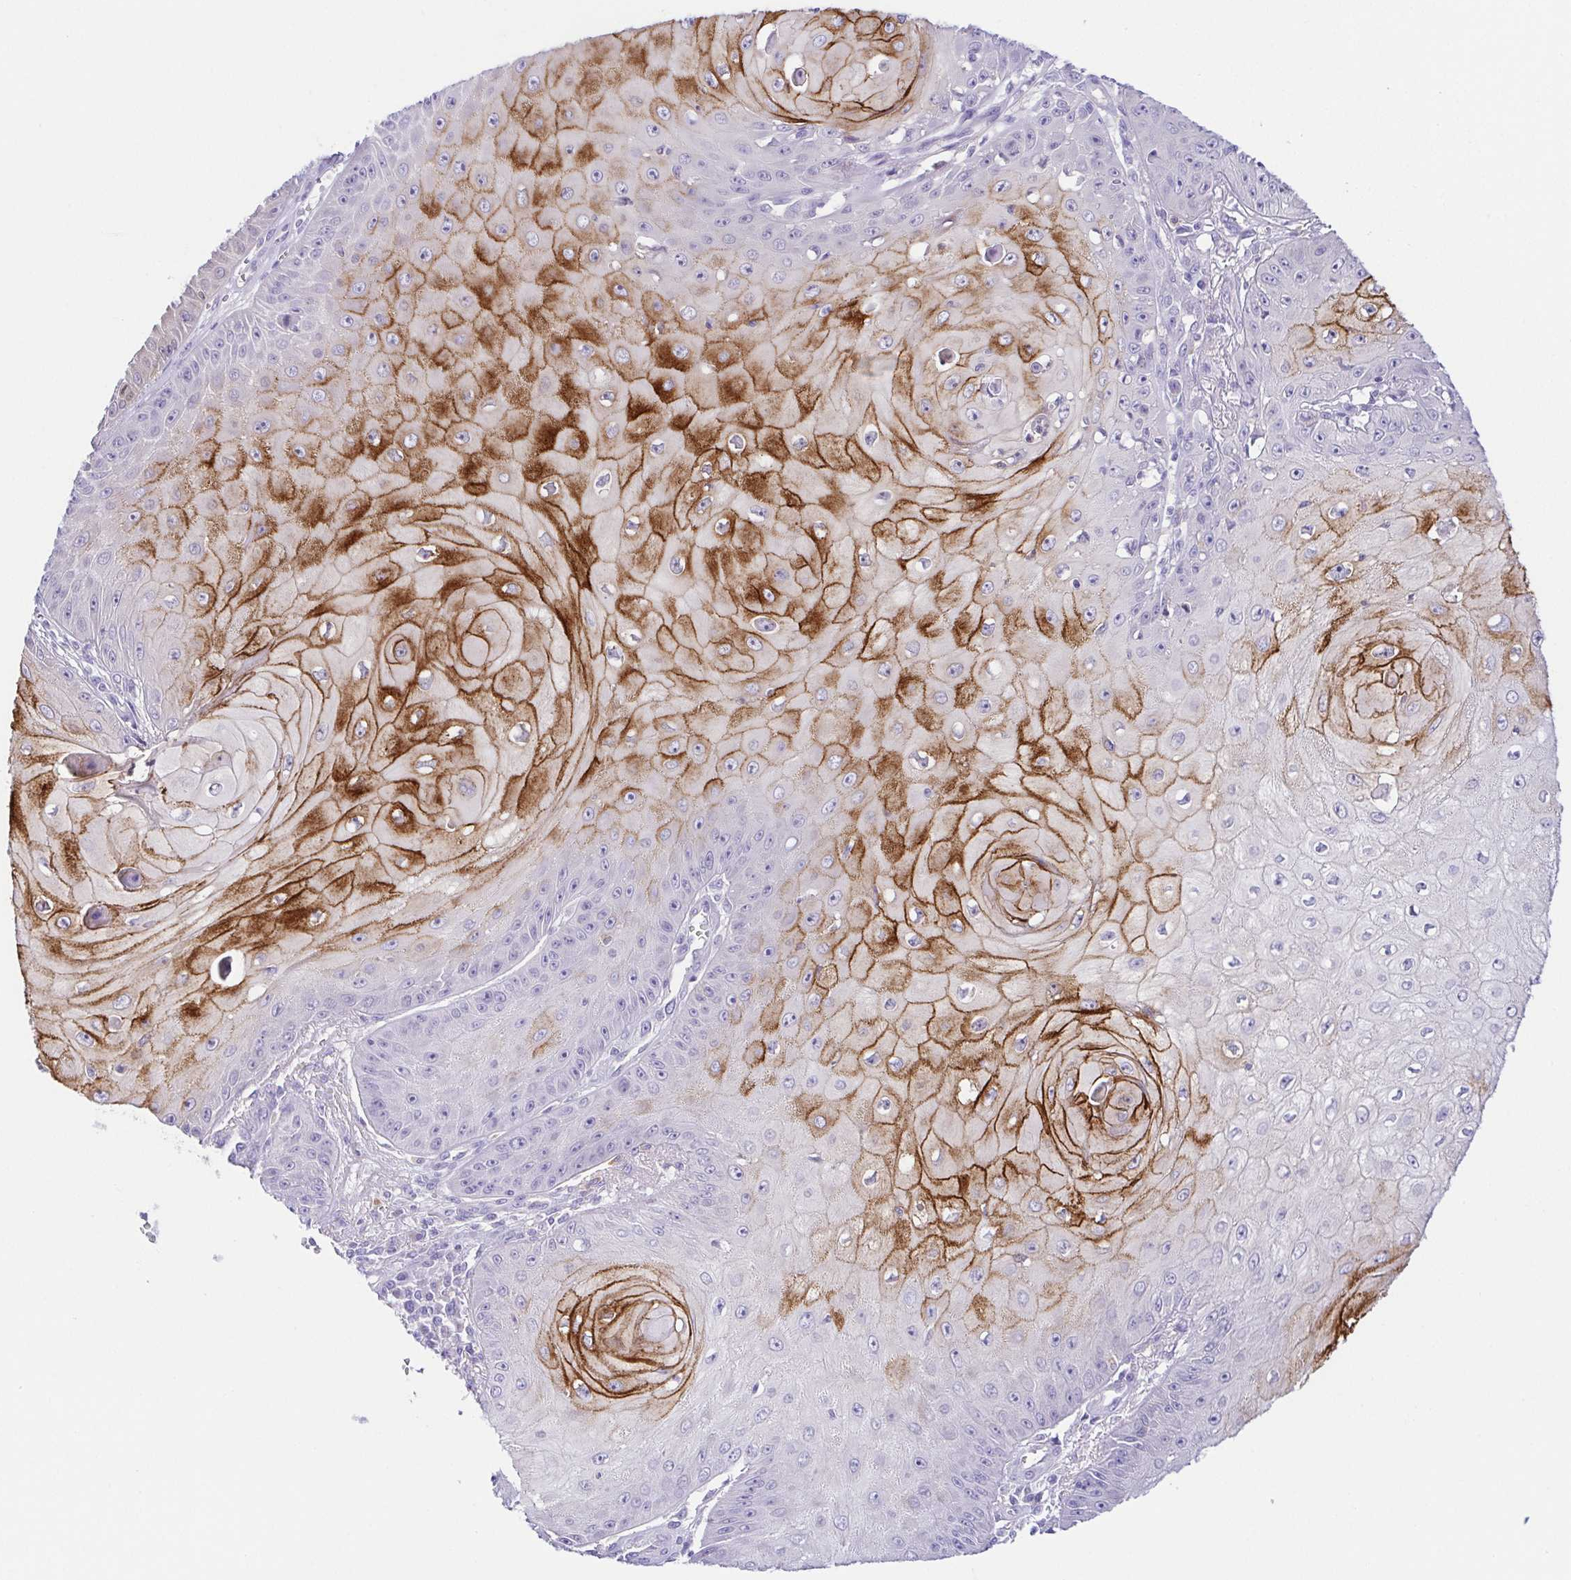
{"staining": {"intensity": "strong", "quantity": "25%-75%", "location": "cytoplasmic/membranous"}, "tissue": "skin cancer", "cell_type": "Tumor cells", "image_type": "cancer", "snomed": [{"axis": "morphology", "description": "Squamous cell carcinoma, NOS"}, {"axis": "topography", "description": "Skin"}], "caption": "Human skin cancer (squamous cell carcinoma) stained for a protein (brown) displays strong cytoplasmic/membranous positive staining in about 25%-75% of tumor cells.", "gene": "KRTDAP", "patient": {"sex": "male", "age": 70}}